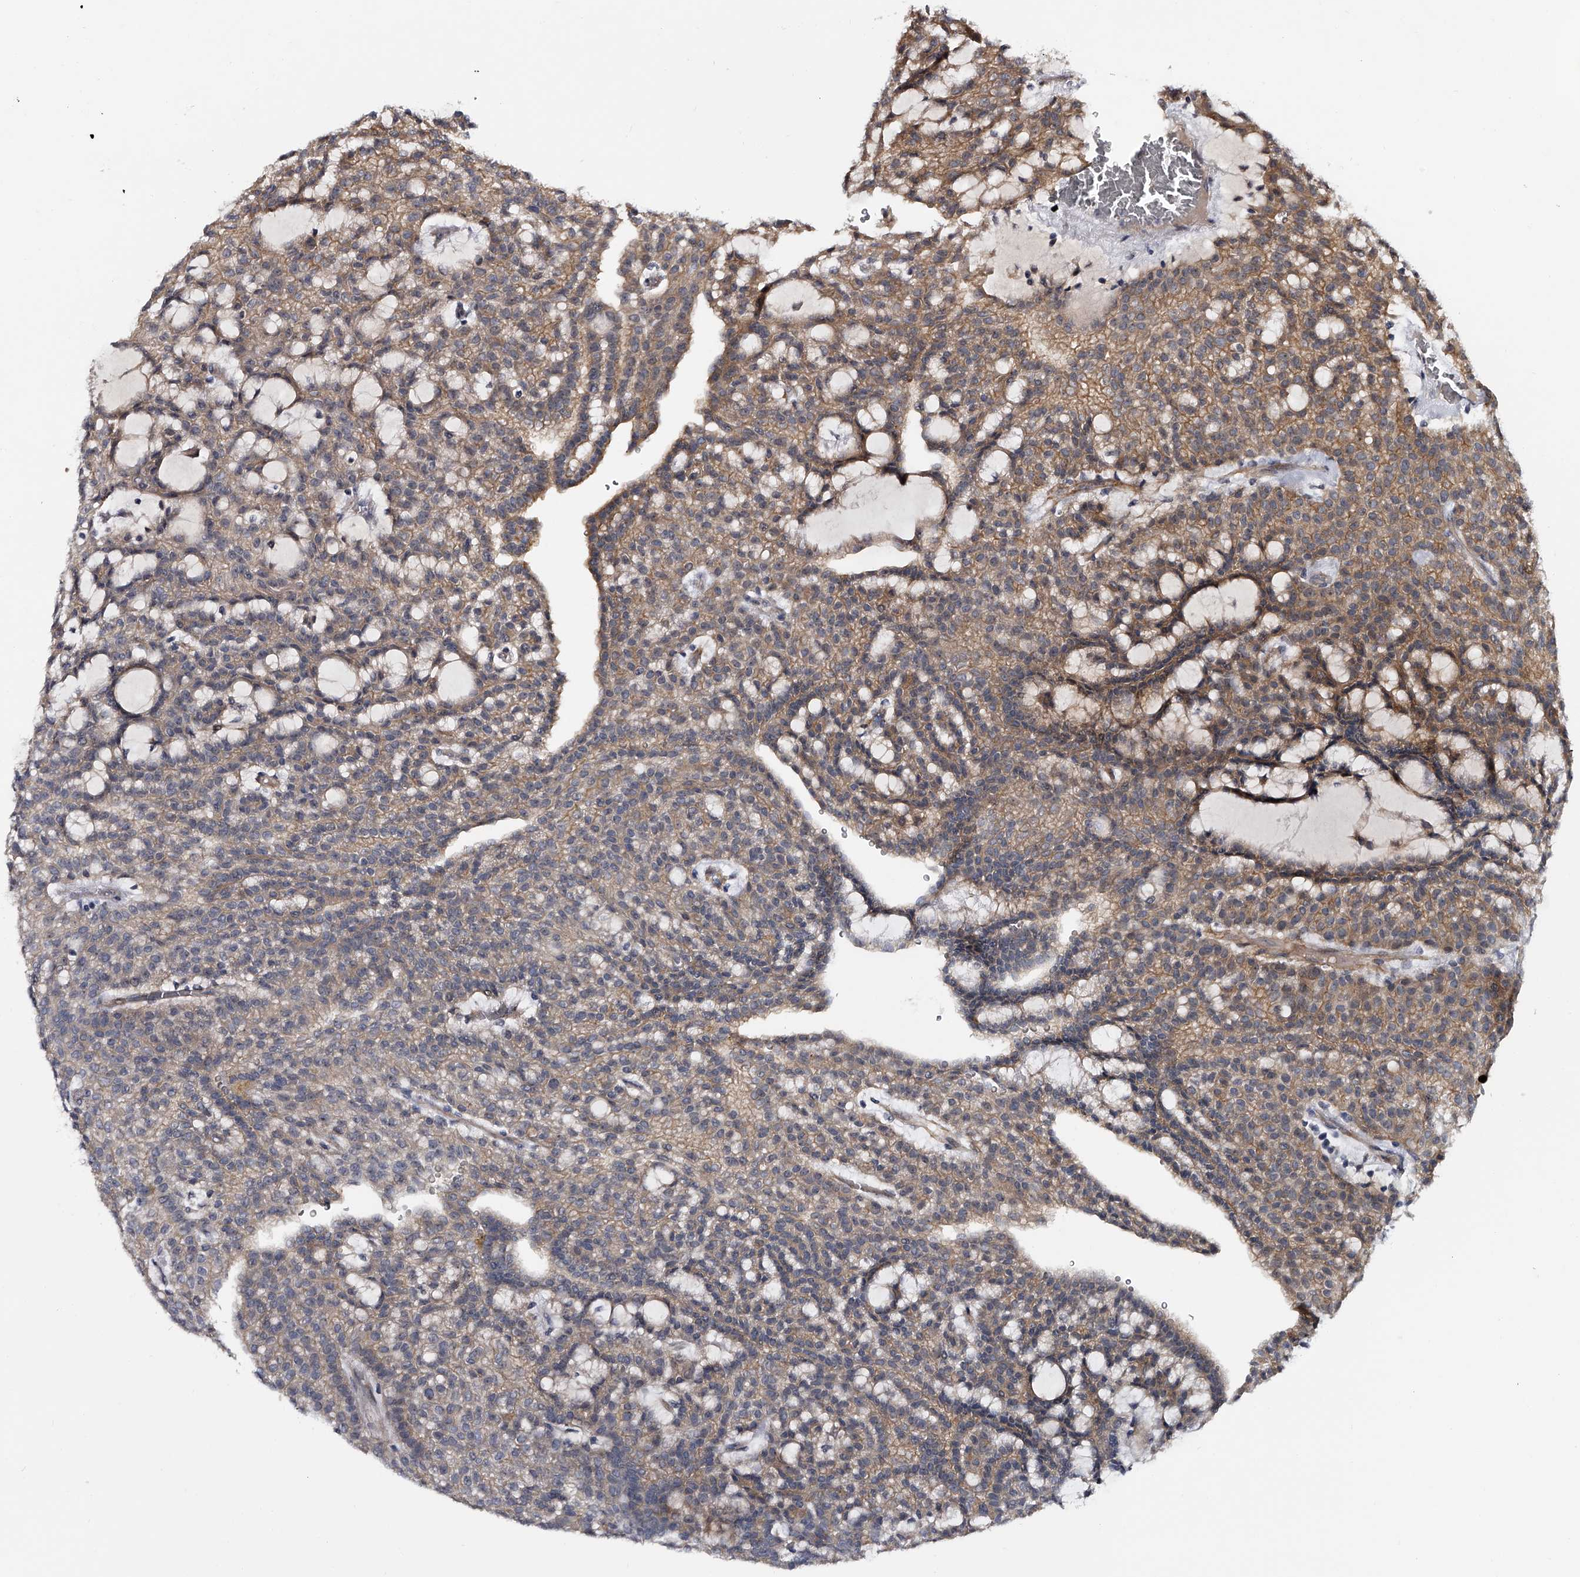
{"staining": {"intensity": "moderate", "quantity": "25%-75%", "location": "cytoplasmic/membranous"}, "tissue": "renal cancer", "cell_type": "Tumor cells", "image_type": "cancer", "snomed": [{"axis": "morphology", "description": "Adenocarcinoma, NOS"}, {"axis": "topography", "description": "Kidney"}], "caption": "Adenocarcinoma (renal) stained with a protein marker reveals moderate staining in tumor cells.", "gene": "MDN1", "patient": {"sex": "male", "age": 63}}